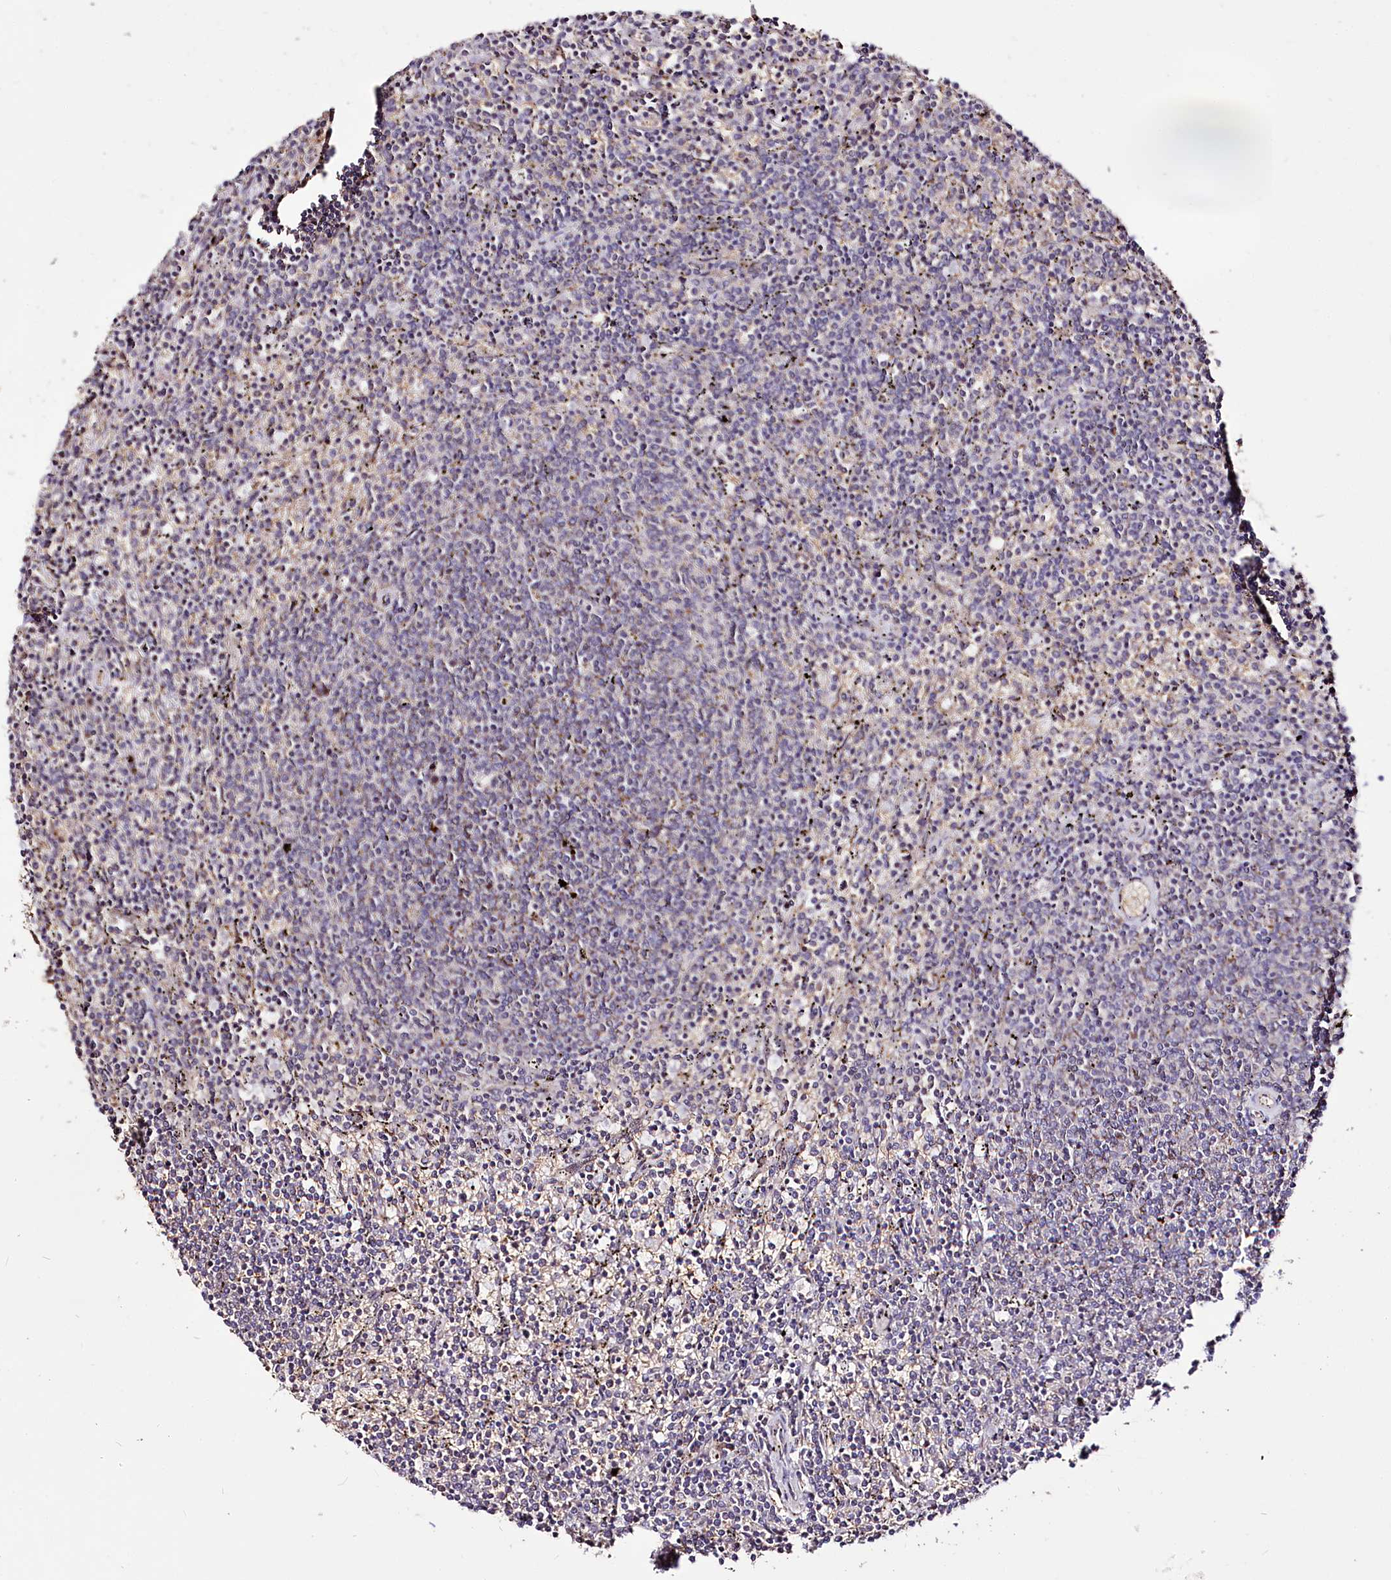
{"staining": {"intensity": "negative", "quantity": "none", "location": "none"}, "tissue": "lymphoma", "cell_type": "Tumor cells", "image_type": "cancer", "snomed": [{"axis": "morphology", "description": "Malignant lymphoma, non-Hodgkin's type, Low grade"}, {"axis": "topography", "description": "Spleen"}], "caption": "An IHC micrograph of malignant lymphoma, non-Hodgkin's type (low-grade) is shown. There is no staining in tumor cells of malignant lymphoma, non-Hodgkin's type (low-grade).", "gene": "CARD19", "patient": {"sex": "female", "age": 50}}